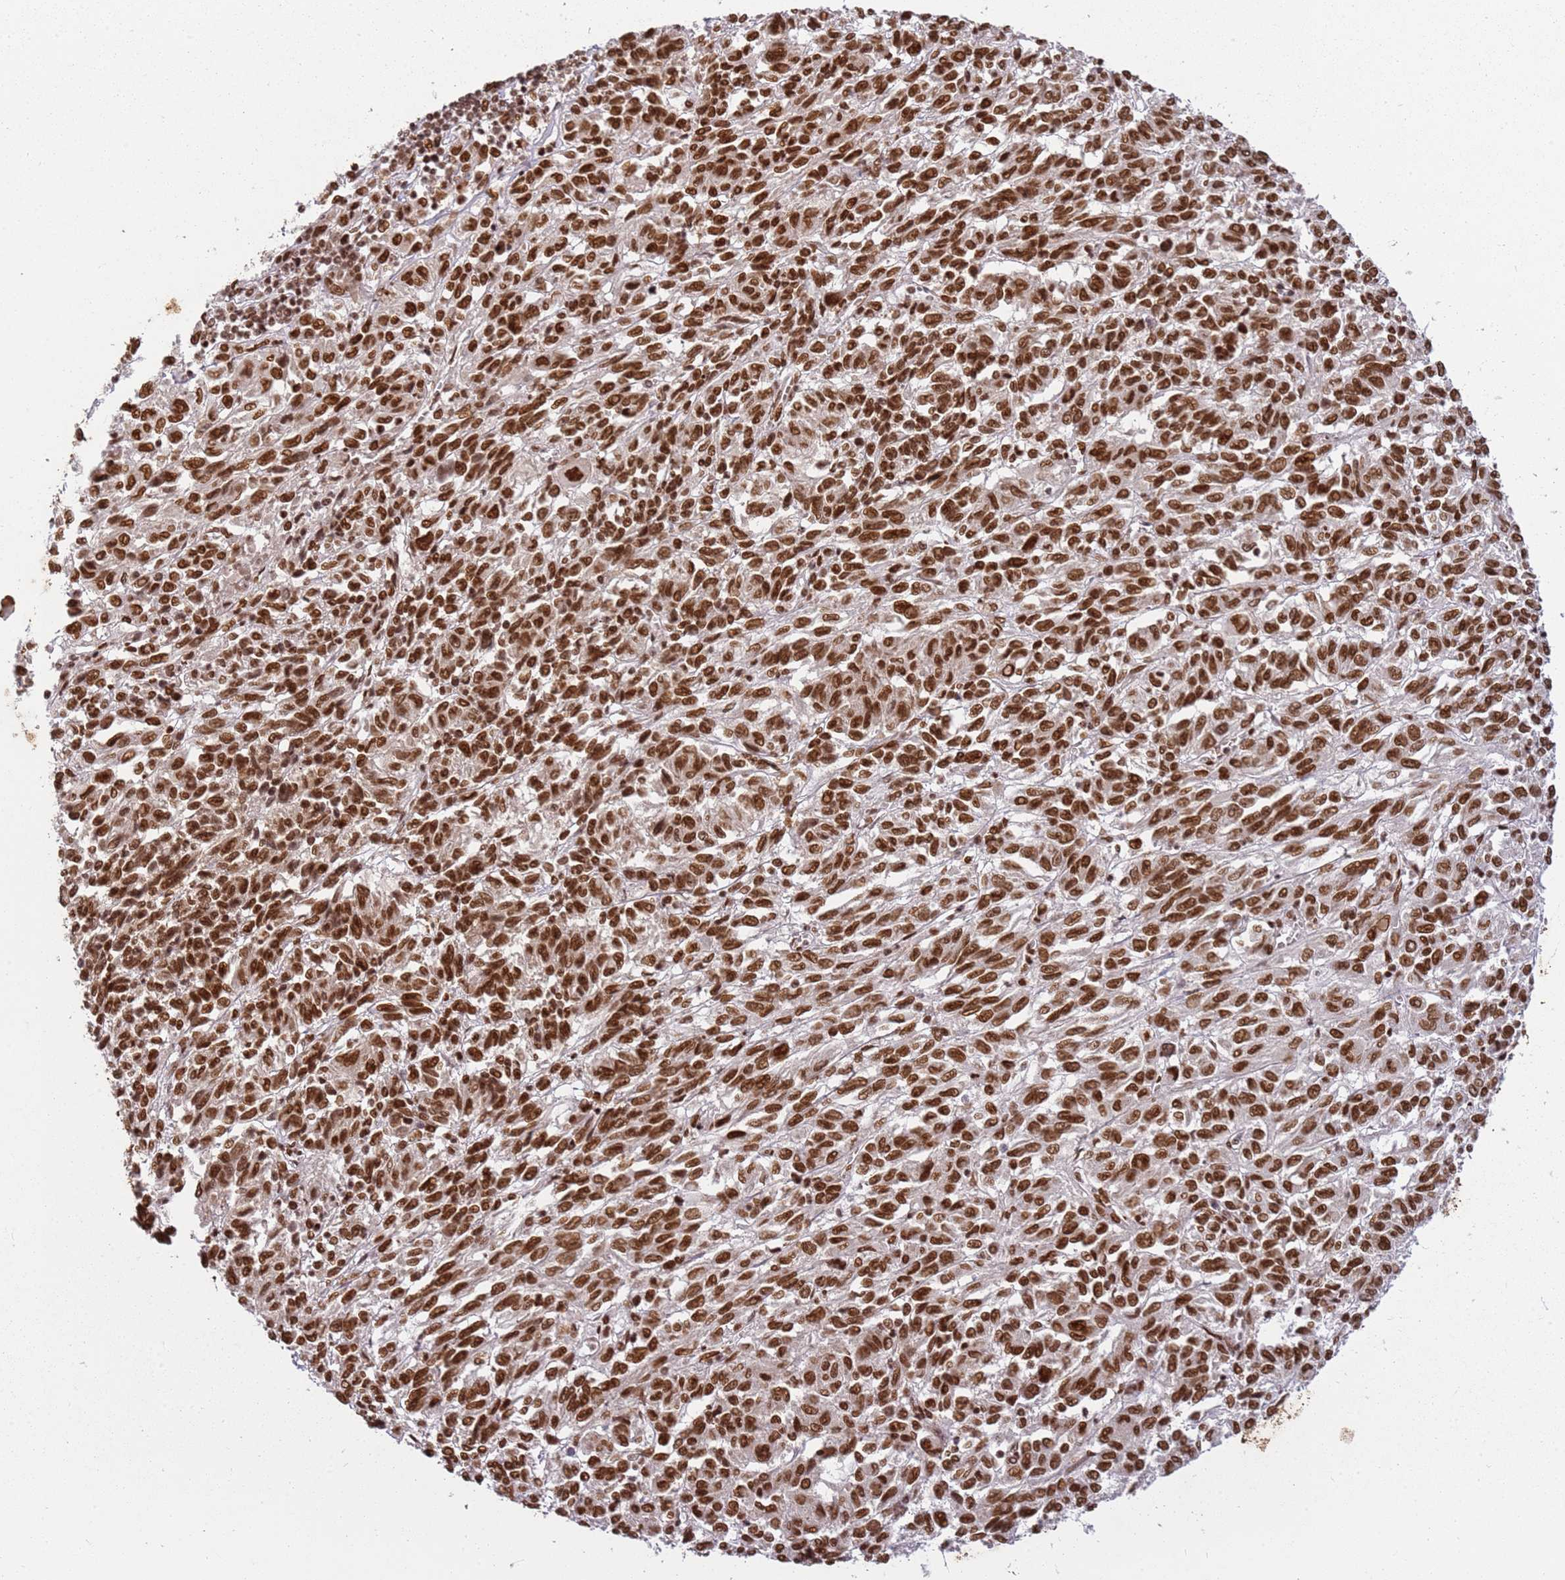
{"staining": {"intensity": "strong", "quantity": ">75%", "location": "nuclear"}, "tissue": "melanoma", "cell_type": "Tumor cells", "image_type": "cancer", "snomed": [{"axis": "morphology", "description": "Malignant melanoma, Metastatic site"}, {"axis": "topography", "description": "Lung"}], "caption": "The micrograph exhibits staining of melanoma, revealing strong nuclear protein expression (brown color) within tumor cells.", "gene": "TENT4A", "patient": {"sex": "male", "age": 64}}